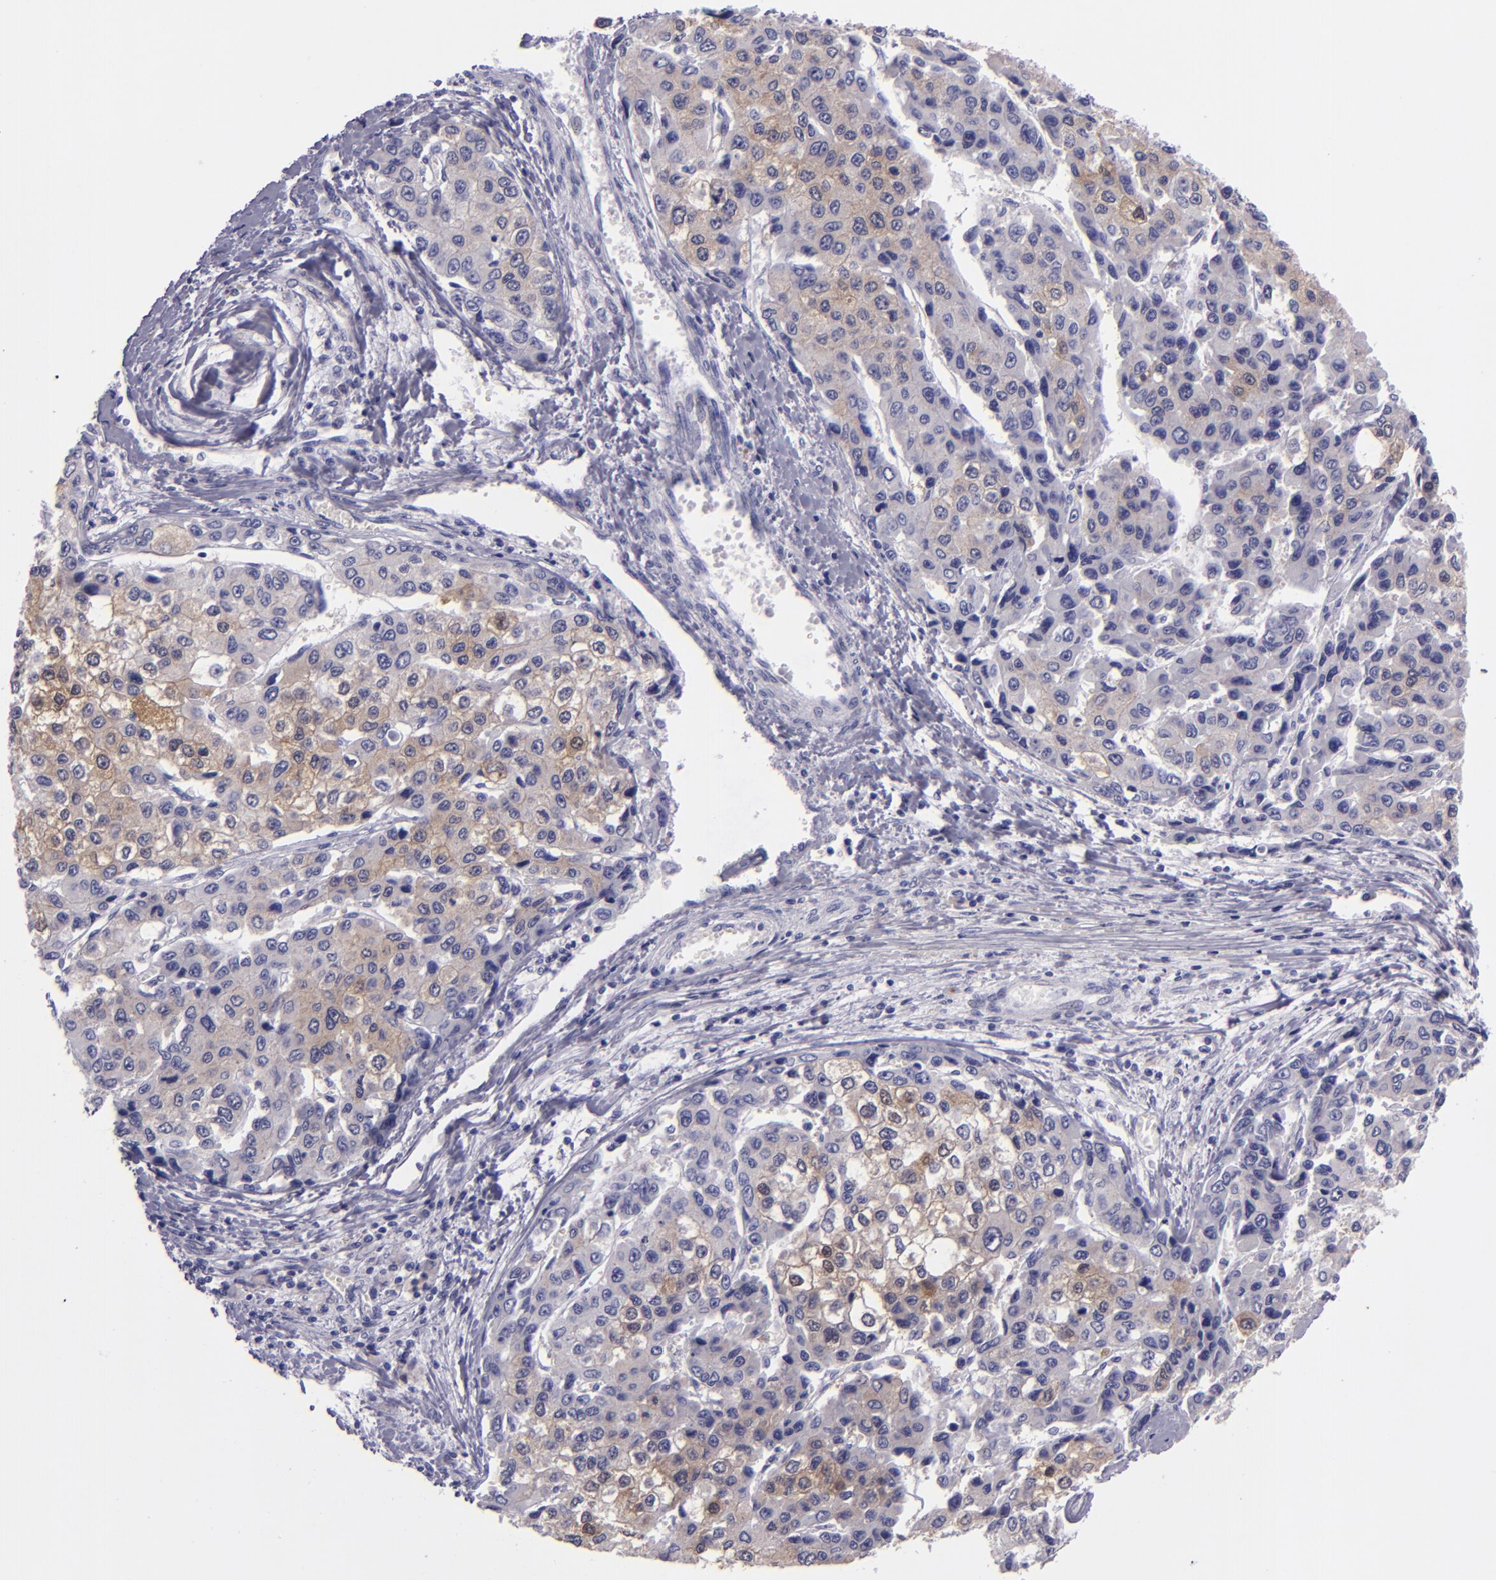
{"staining": {"intensity": "weak", "quantity": ">75%", "location": "cytoplasmic/membranous"}, "tissue": "liver cancer", "cell_type": "Tumor cells", "image_type": "cancer", "snomed": [{"axis": "morphology", "description": "Carcinoma, Hepatocellular, NOS"}, {"axis": "topography", "description": "Liver"}], "caption": "Immunohistochemical staining of liver hepatocellular carcinoma exhibits weak cytoplasmic/membranous protein expression in about >75% of tumor cells.", "gene": "MUC5AC", "patient": {"sex": "female", "age": 66}}